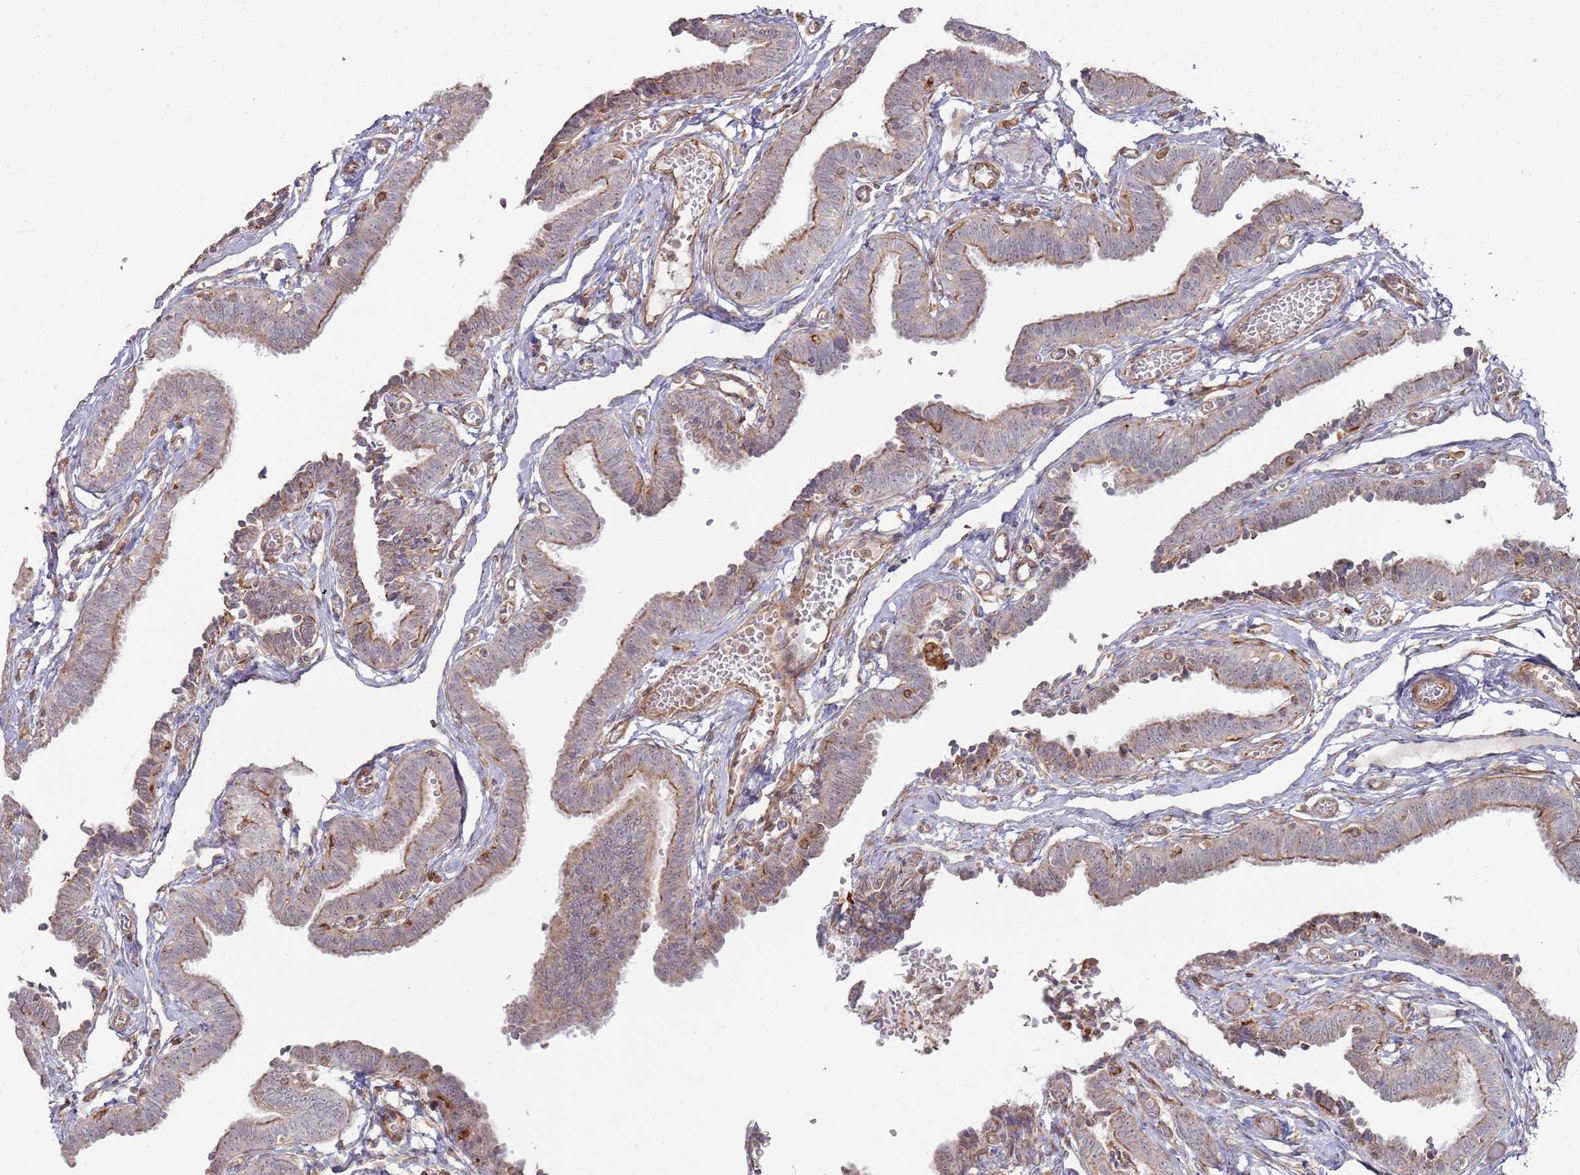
{"staining": {"intensity": "moderate", "quantity": "25%-75%", "location": "cytoplasmic/membranous,nuclear"}, "tissue": "fallopian tube", "cell_type": "Glandular cells", "image_type": "normal", "snomed": [{"axis": "morphology", "description": "Normal tissue, NOS"}, {"axis": "topography", "description": "Fallopian tube"}, {"axis": "topography", "description": "Ovary"}], "caption": "IHC image of normal fallopian tube: fallopian tube stained using immunohistochemistry reveals medium levels of moderate protein expression localized specifically in the cytoplasmic/membranous,nuclear of glandular cells, appearing as a cytoplasmic/membranous,nuclear brown color.", "gene": "PHF21A", "patient": {"sex": "female", "age": 23}}